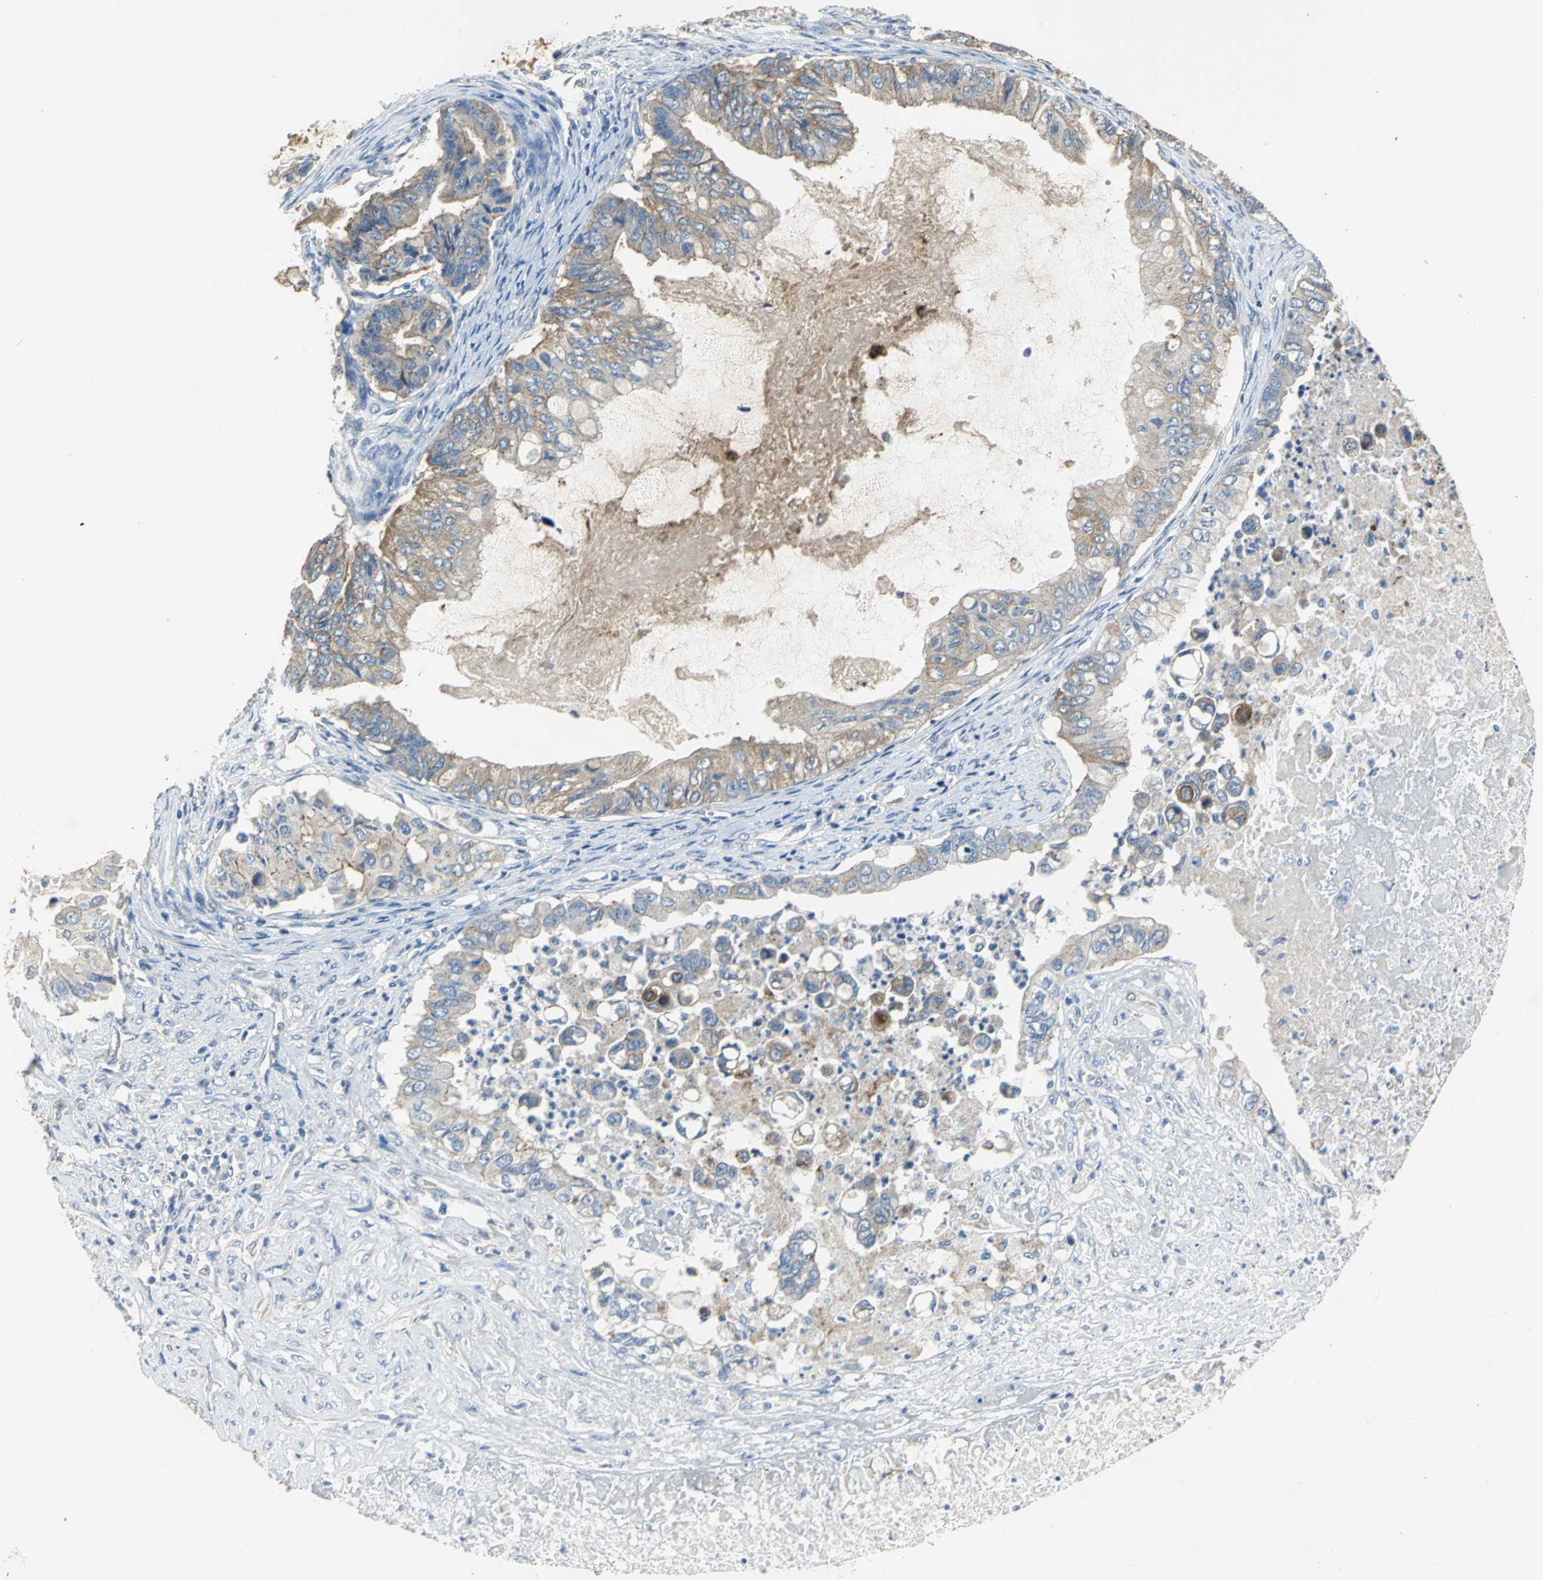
{"staining": {"intensity": "weak", "quantity": ">75%", "location": "cytoplasmic/membranous"}, "tissue": "ovarian cancer", "cell_type": "Tumor cells", "image_type": "cancer", "snomed": [{"axis": "morphology", "description": "Cystadenocarcinoma, mucinous, NOS"}, {"axis": "topography", "description": "Ovary"}], "caption": "A brown stain labels weak cytoplasmic/membranous expression of a protein in mucinous cystadenocarcinoma (ovarian) tumor cells. (Brightfield microscopy of DAB IHC at high magnification).", "gene": "OCLN", "patient": {"sex": "female", "age": 80}}